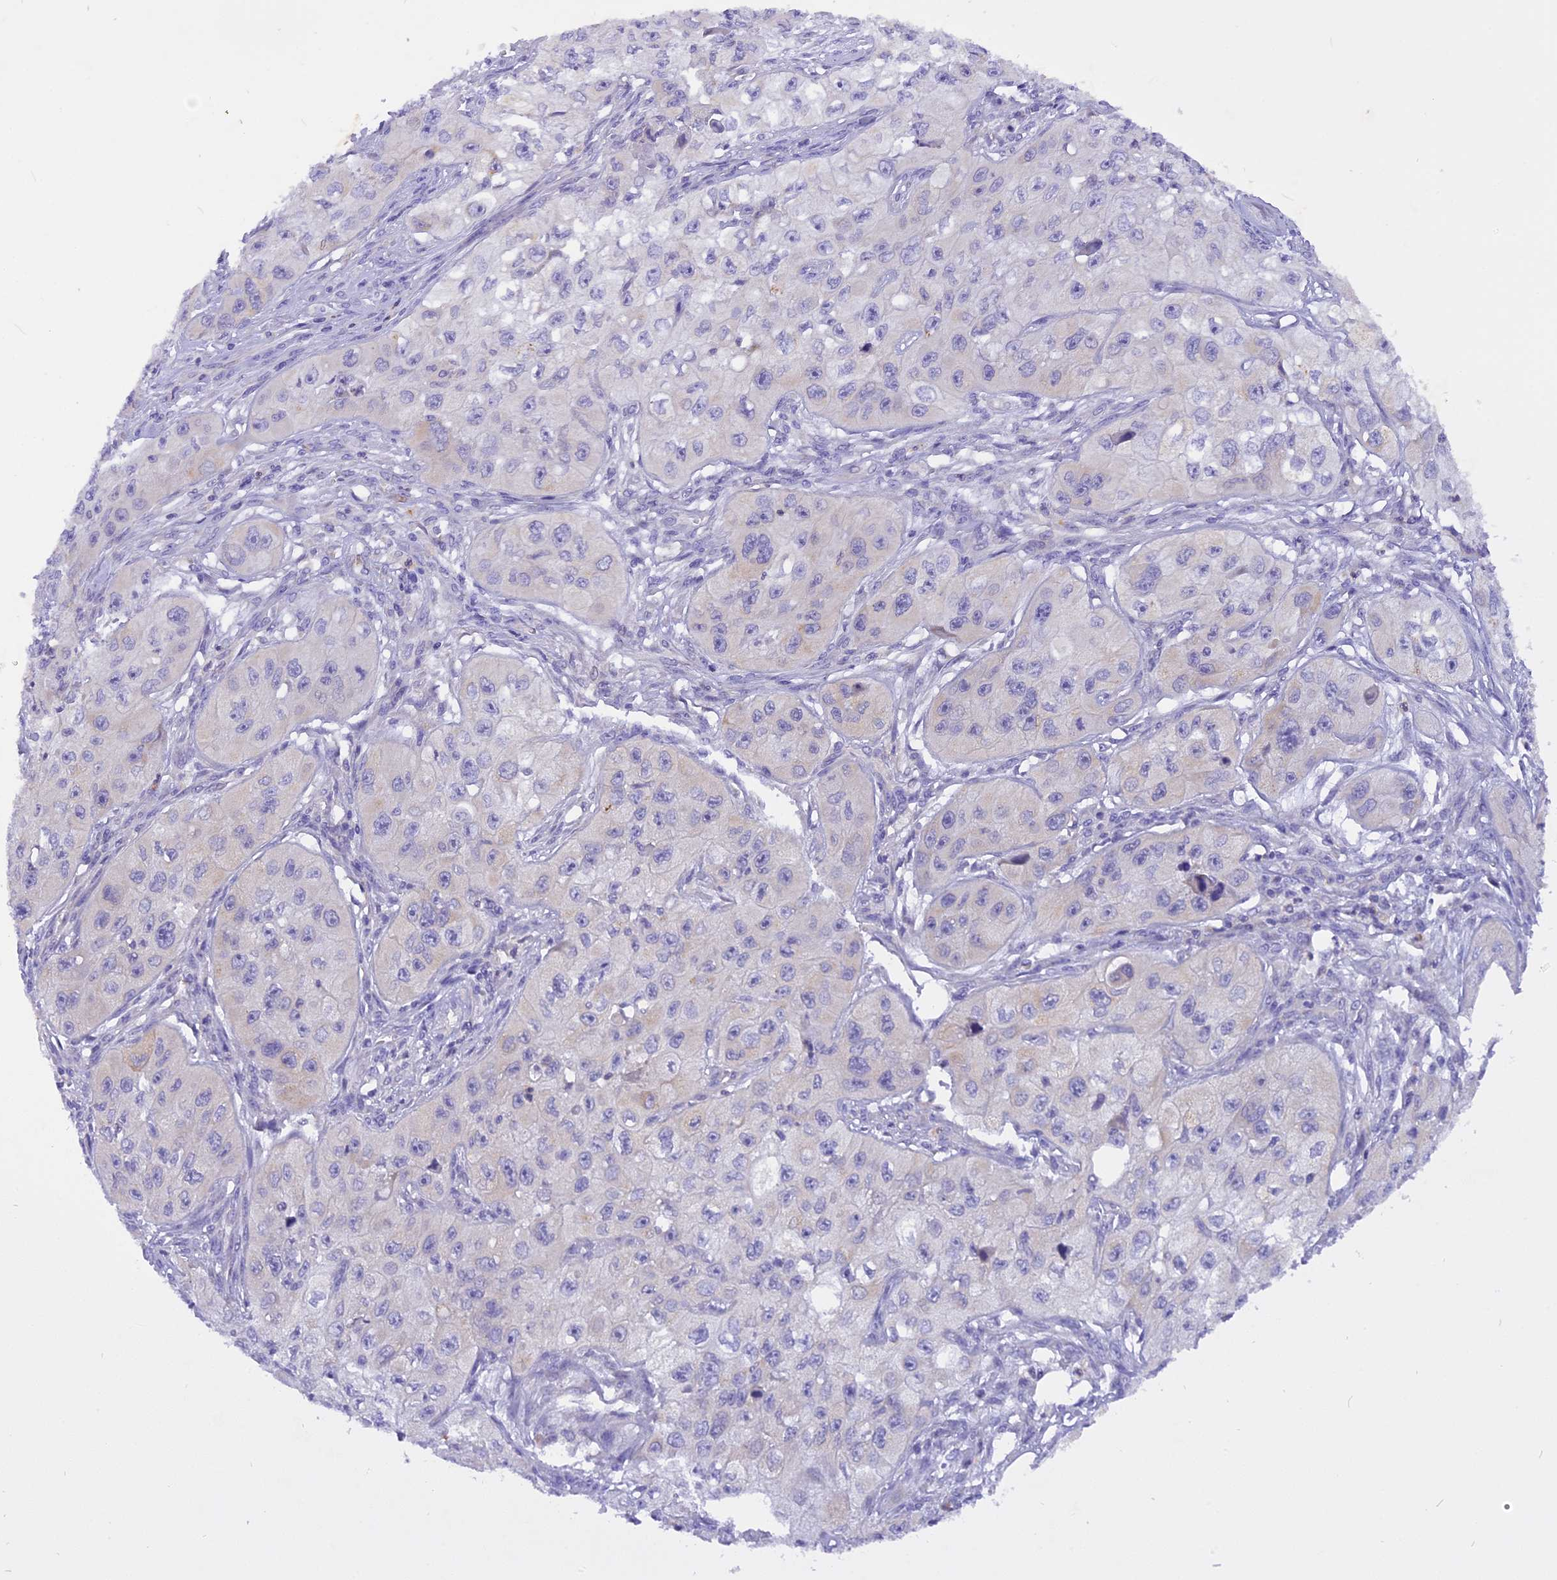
{"staining": {"intensity": "negative", "quantity": "none", "location": "none"}, "tissue": "skin cancer", "cell_type": "Tumor cells", "image_type": "cancer", "snomed": [{"axis": "morphology", "description": "Squamous cell carcinoma, NOS"}, {"axis": "topography", "description": "Skin"}, {"axis": "topography", "description": "Subcutis"}], "caption": "Histopathology image shows no significant protein positivity in tumor cells of skin squamous cell carcinoma.", "gene": "TRIM3", "patient": {"sex": "male", "age": 73}}